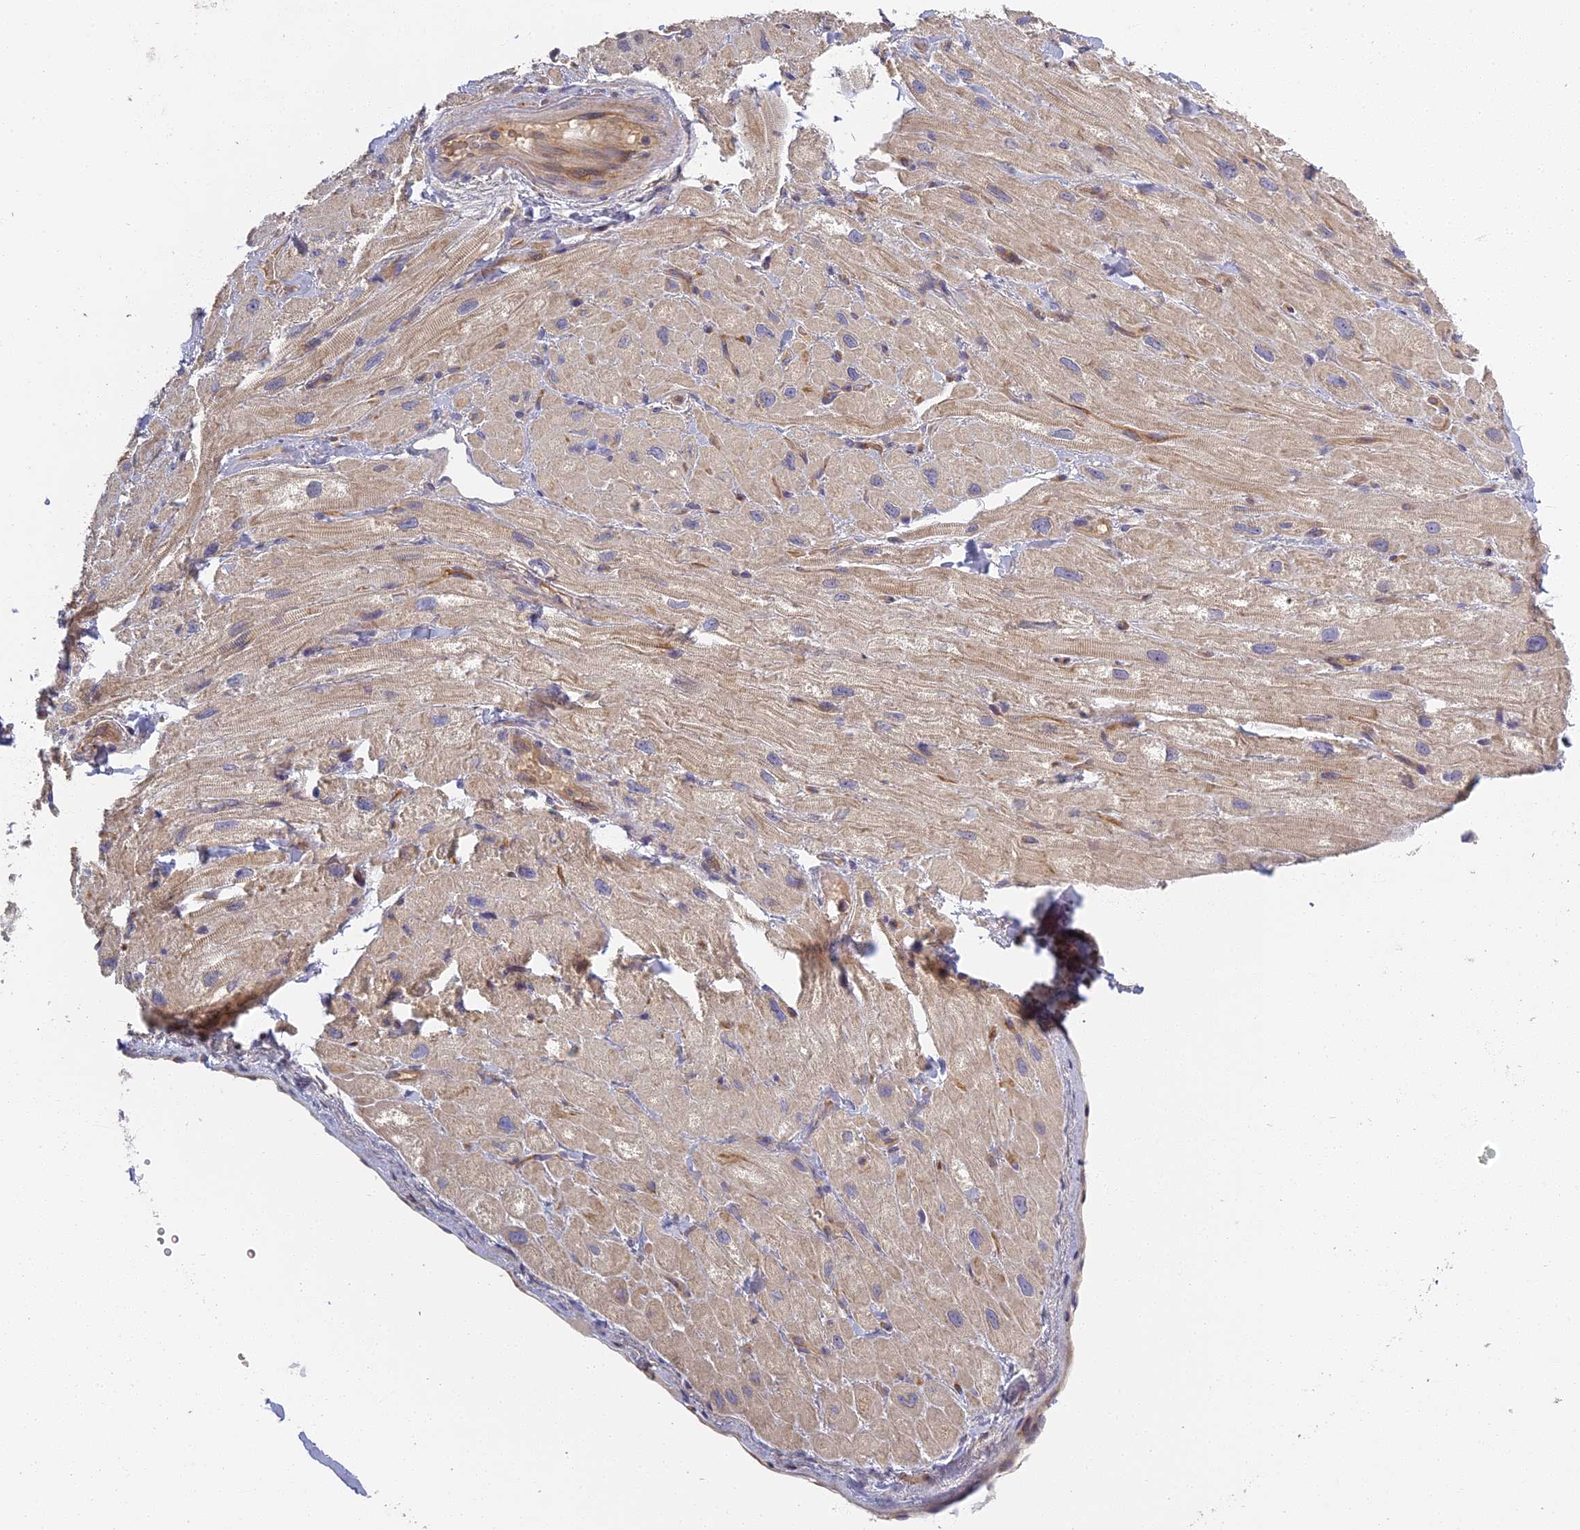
{"staining": {"intensity": "moderate", "quantity": "25%-75%", "location": "cytoplasmic/membranous"}, "tissue": "heart muscle", "cell_type": "Cardiomyocytes", "image_type": "normal", "snomed": [{"axis": "morphology", "description": "Normal tissue, NOS"}, {"axis": "topography", "description": "Heart"}], "caption": "Cardiomyocytes reveal moderate cytoplasmic/membranous positivity in approximately 25%-75% of cells in normal heart muscle. The staining is performed using DAB brown chromogen to label protein expression. The nuclei are counter-stained blue using hematoxylin.", "gene": "AP4E1", "patient": {"sex": "male", "age": 65}}